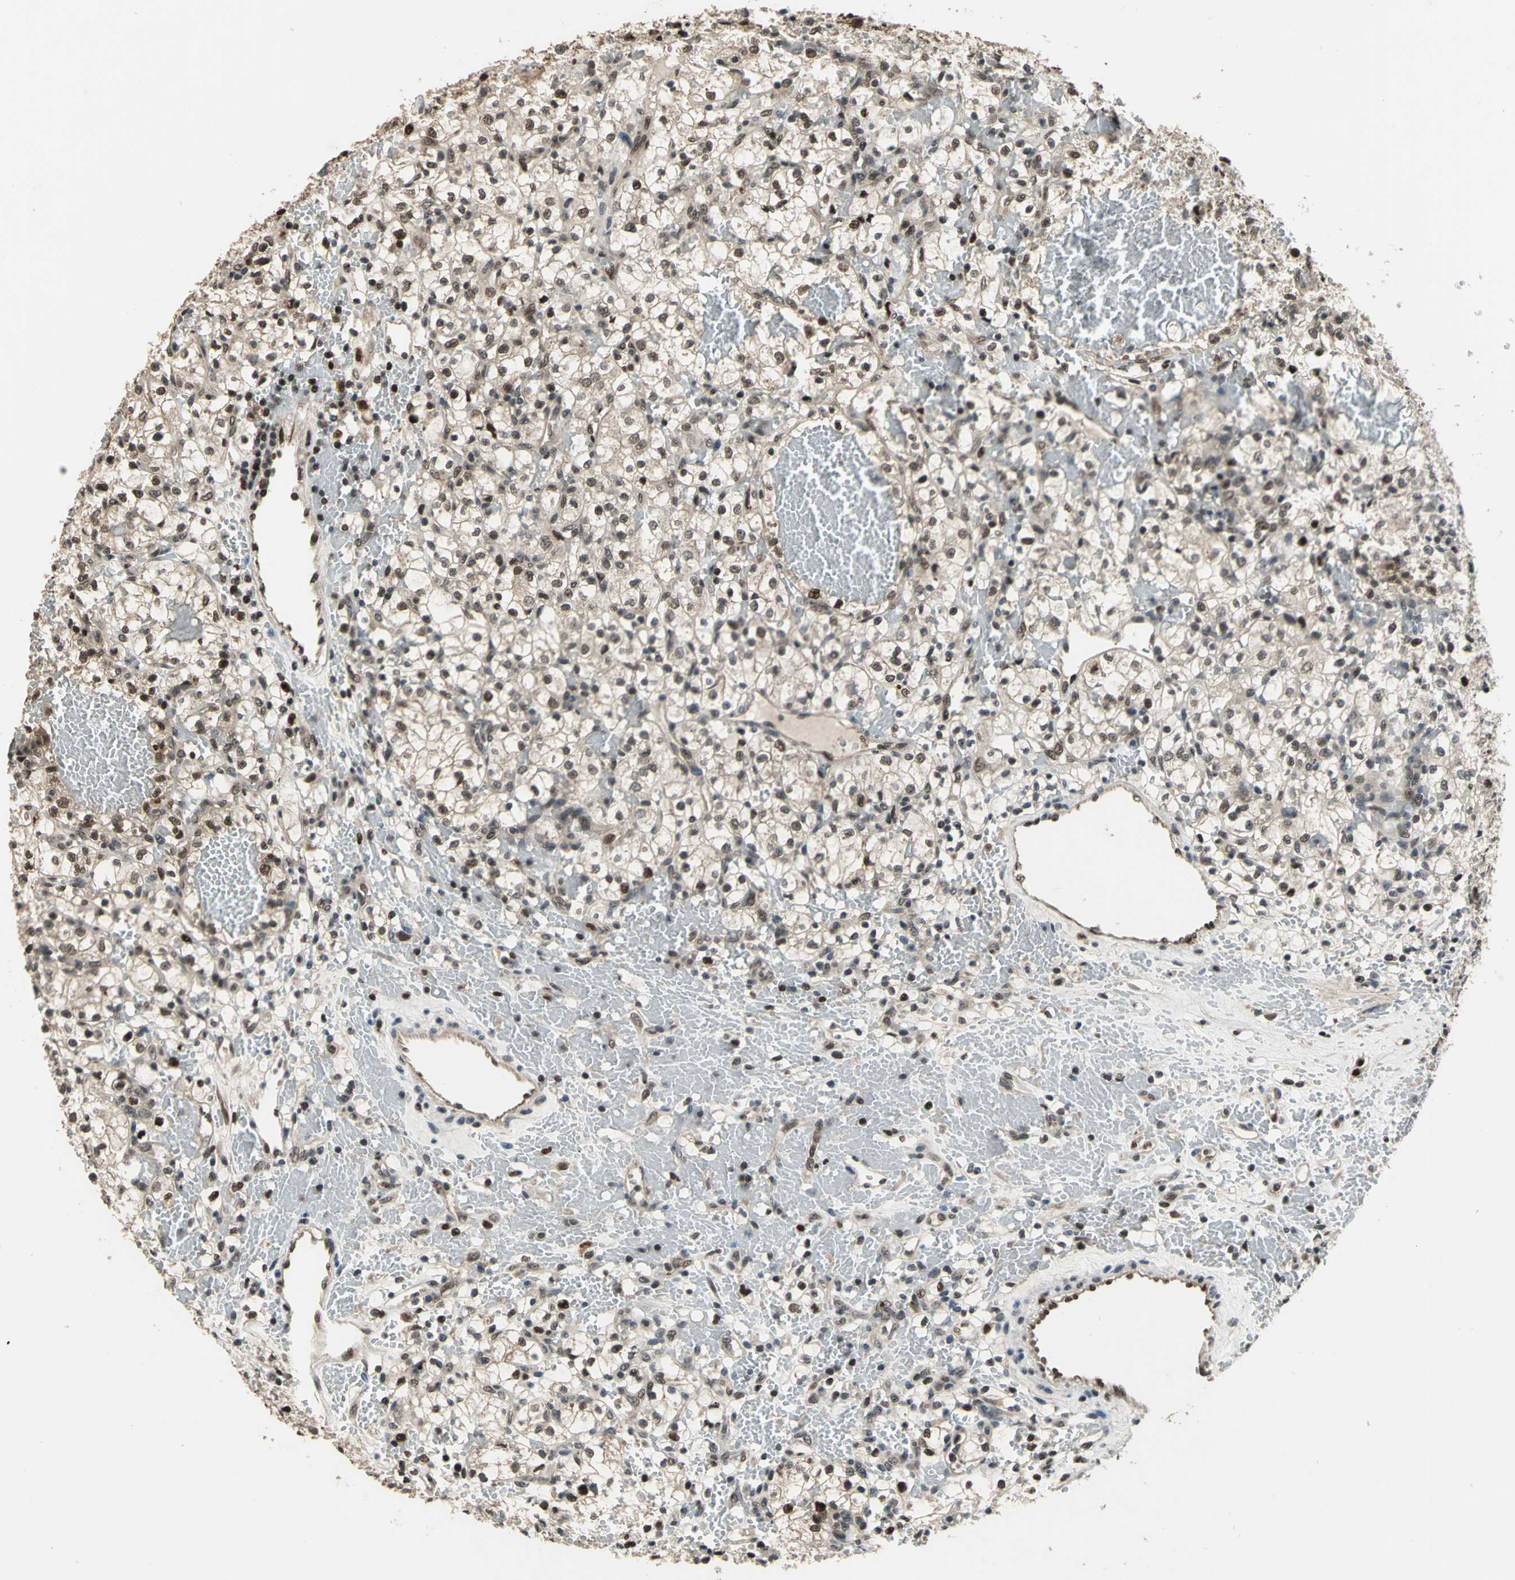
{"staining": {"intensity": "moderate", "quantity": "25%-75%", "location": "nuclear"}, "tissue": "renal cancer", "cell_type": "Tumor cells", "image_type": "cancer", "snomed": [{"axis": "morphology", "description": "Adenocarcinoma, NOS"}, {"axis": "topography", "description": "Kidney"}], "caption": "IHC histopathology image of renal adenocarcinoma stained for a protein (brown), which exhibits medium levels of moderate nuclear expression in approximately 25%-75% of tumor cells.", "gene": "MIS18BP1", "patient": {"sex": "female", "age": 60}}